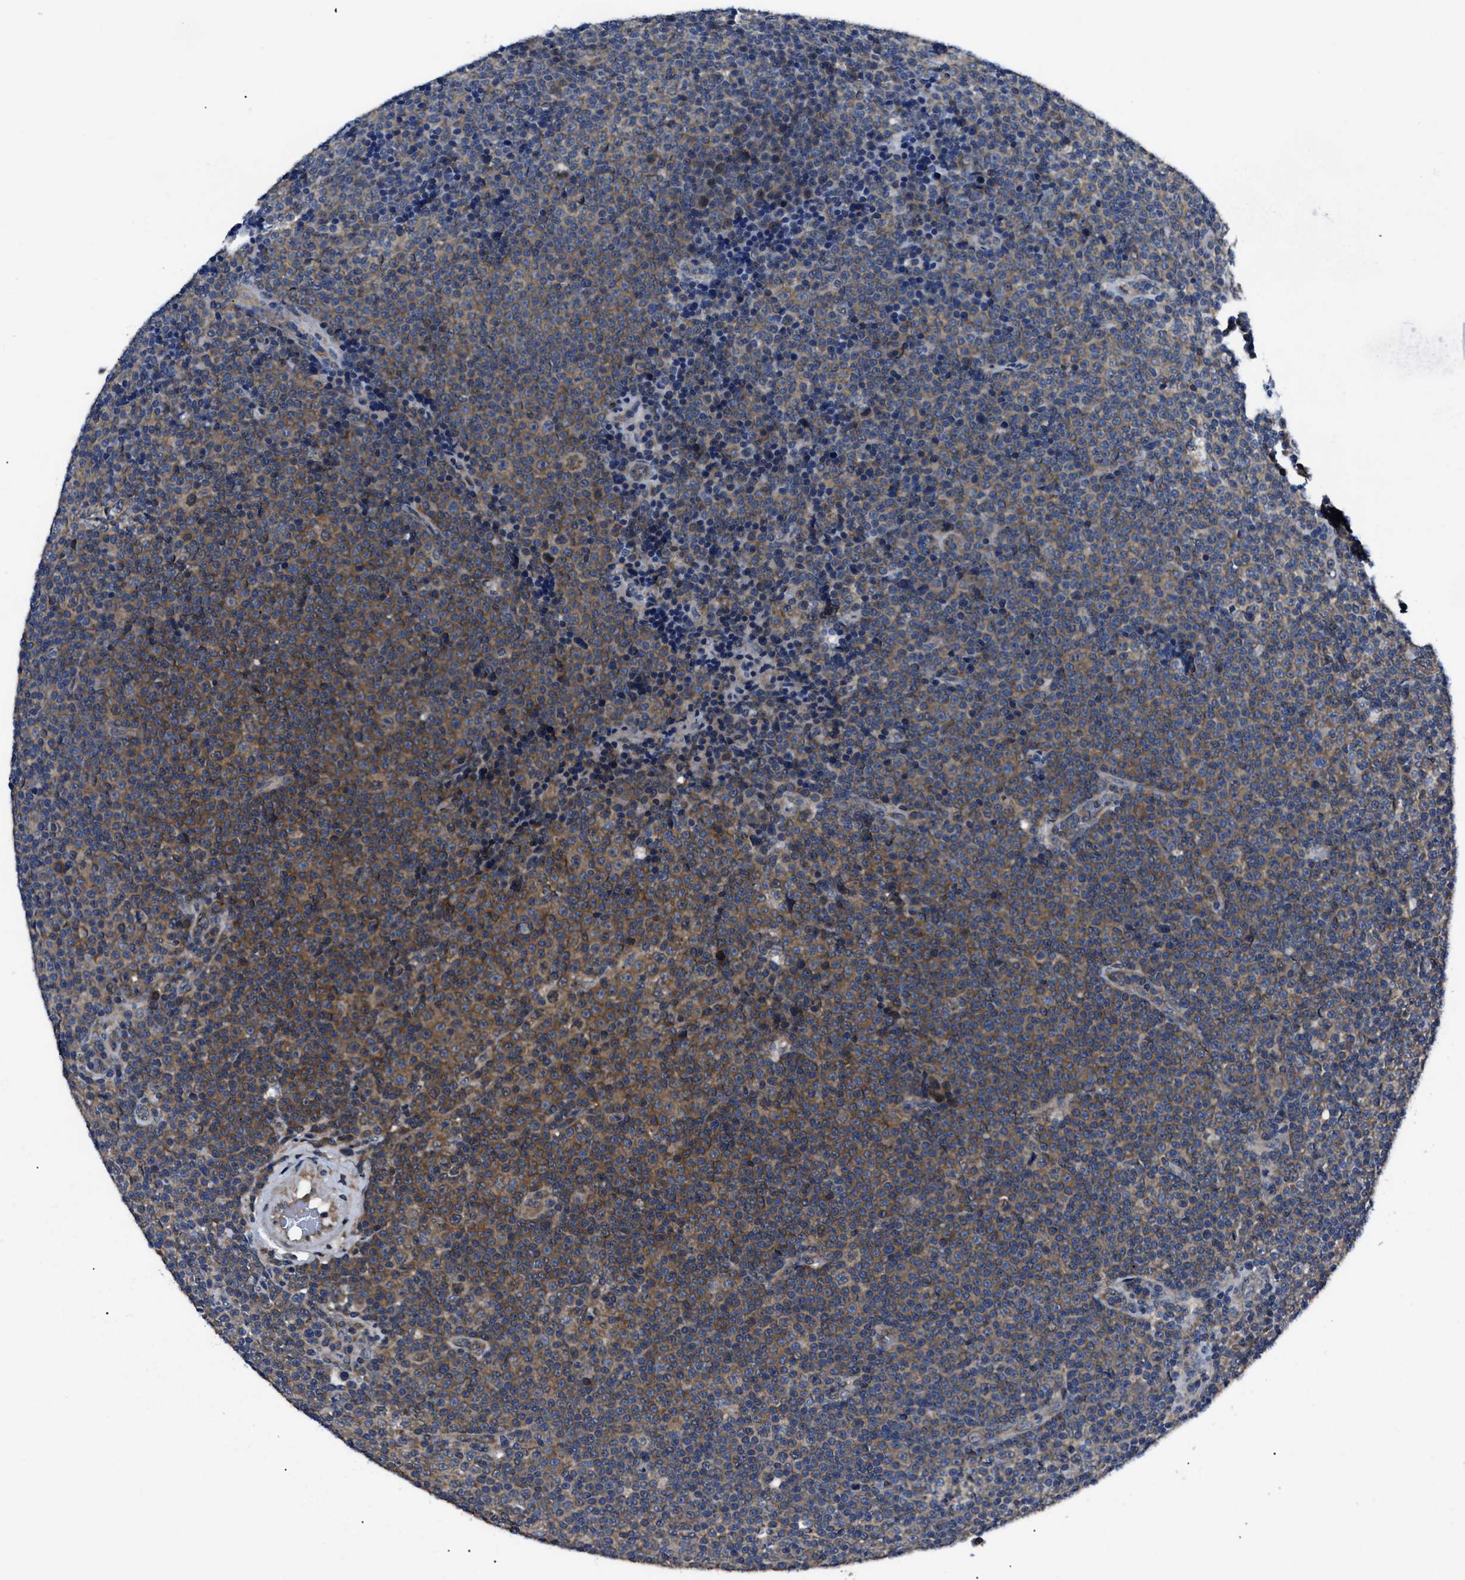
{"staining": {"intensity": "moderate", "quantity": "25%-75%", "location": "cytoplasmic/membranous"}, "tissue": "lymphoma", "cell_type": "Tumor cells", "image_type": "cancer", "snomed": [{"axis": "morphology", "description": "Malignant lymphoma, non-Hodgkin's type, Low grade"}, {"axis": "topography", "description": "Lymph node"}], "caption": "DAB immunohistochemical staining of human malignant lymphoma, non-Hodgkin's type (low-grade) displays moderate cytoplasmic/membranous protein positivity in about 25%-75% of tumor cells.", "gene": "GET4", "patient": {"sex": "female", "age": 67}}